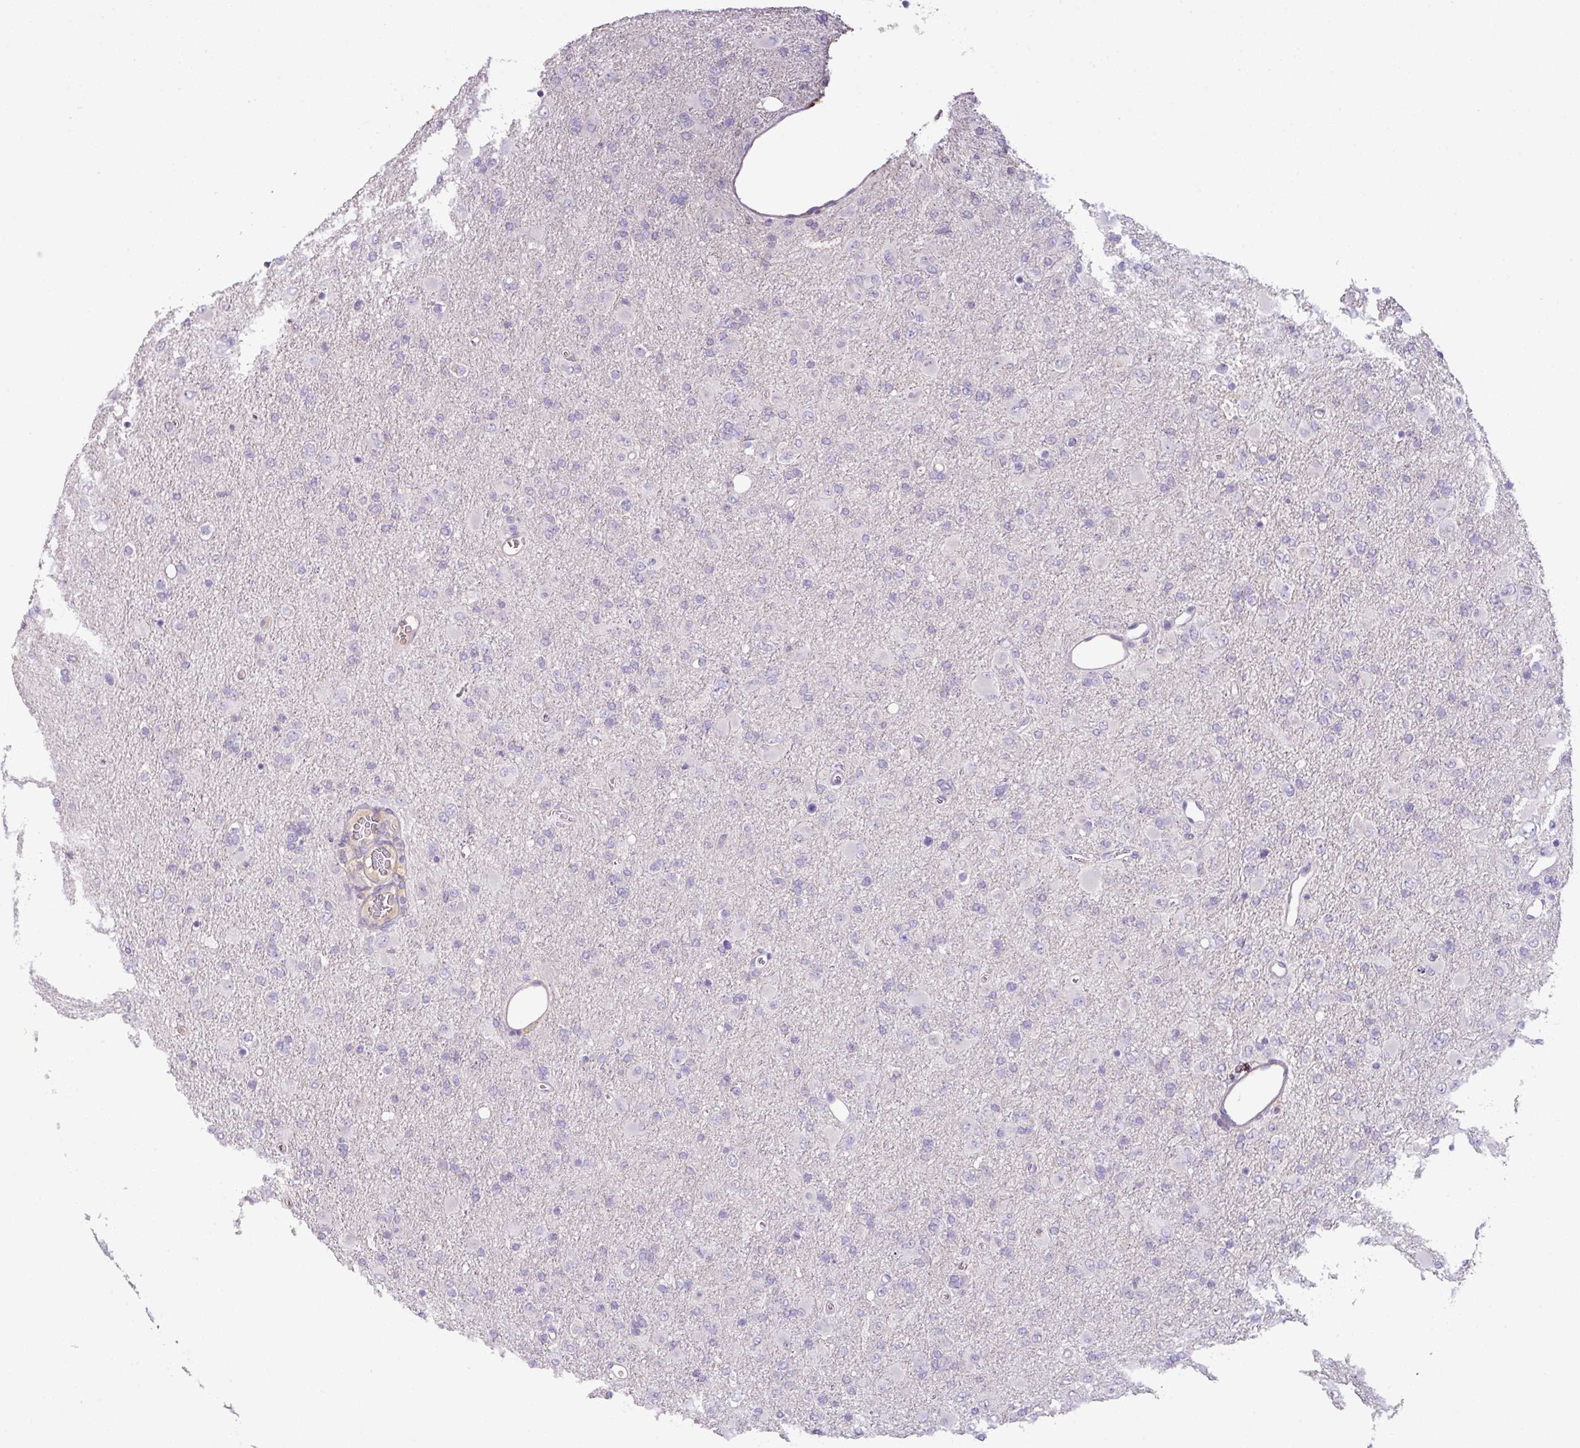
{"staining": {"intensity": "negative", "quantity": "none", "location": "none"}, "tissue": "glioma", "cell_type": "Tumor cells", "image_type": "cancer", "snomed": [{"axis": "morphology", "description": "Glioma, malignant, Low grade"}, {"axis": "topography", "description": "Brain"}], "caption": "IHC micrograph of human glioma stained for a protein (brown), which displays no expression in tumor cells.", "gene": "AGR3", "patient": {"sex": "male", "age": 65}}